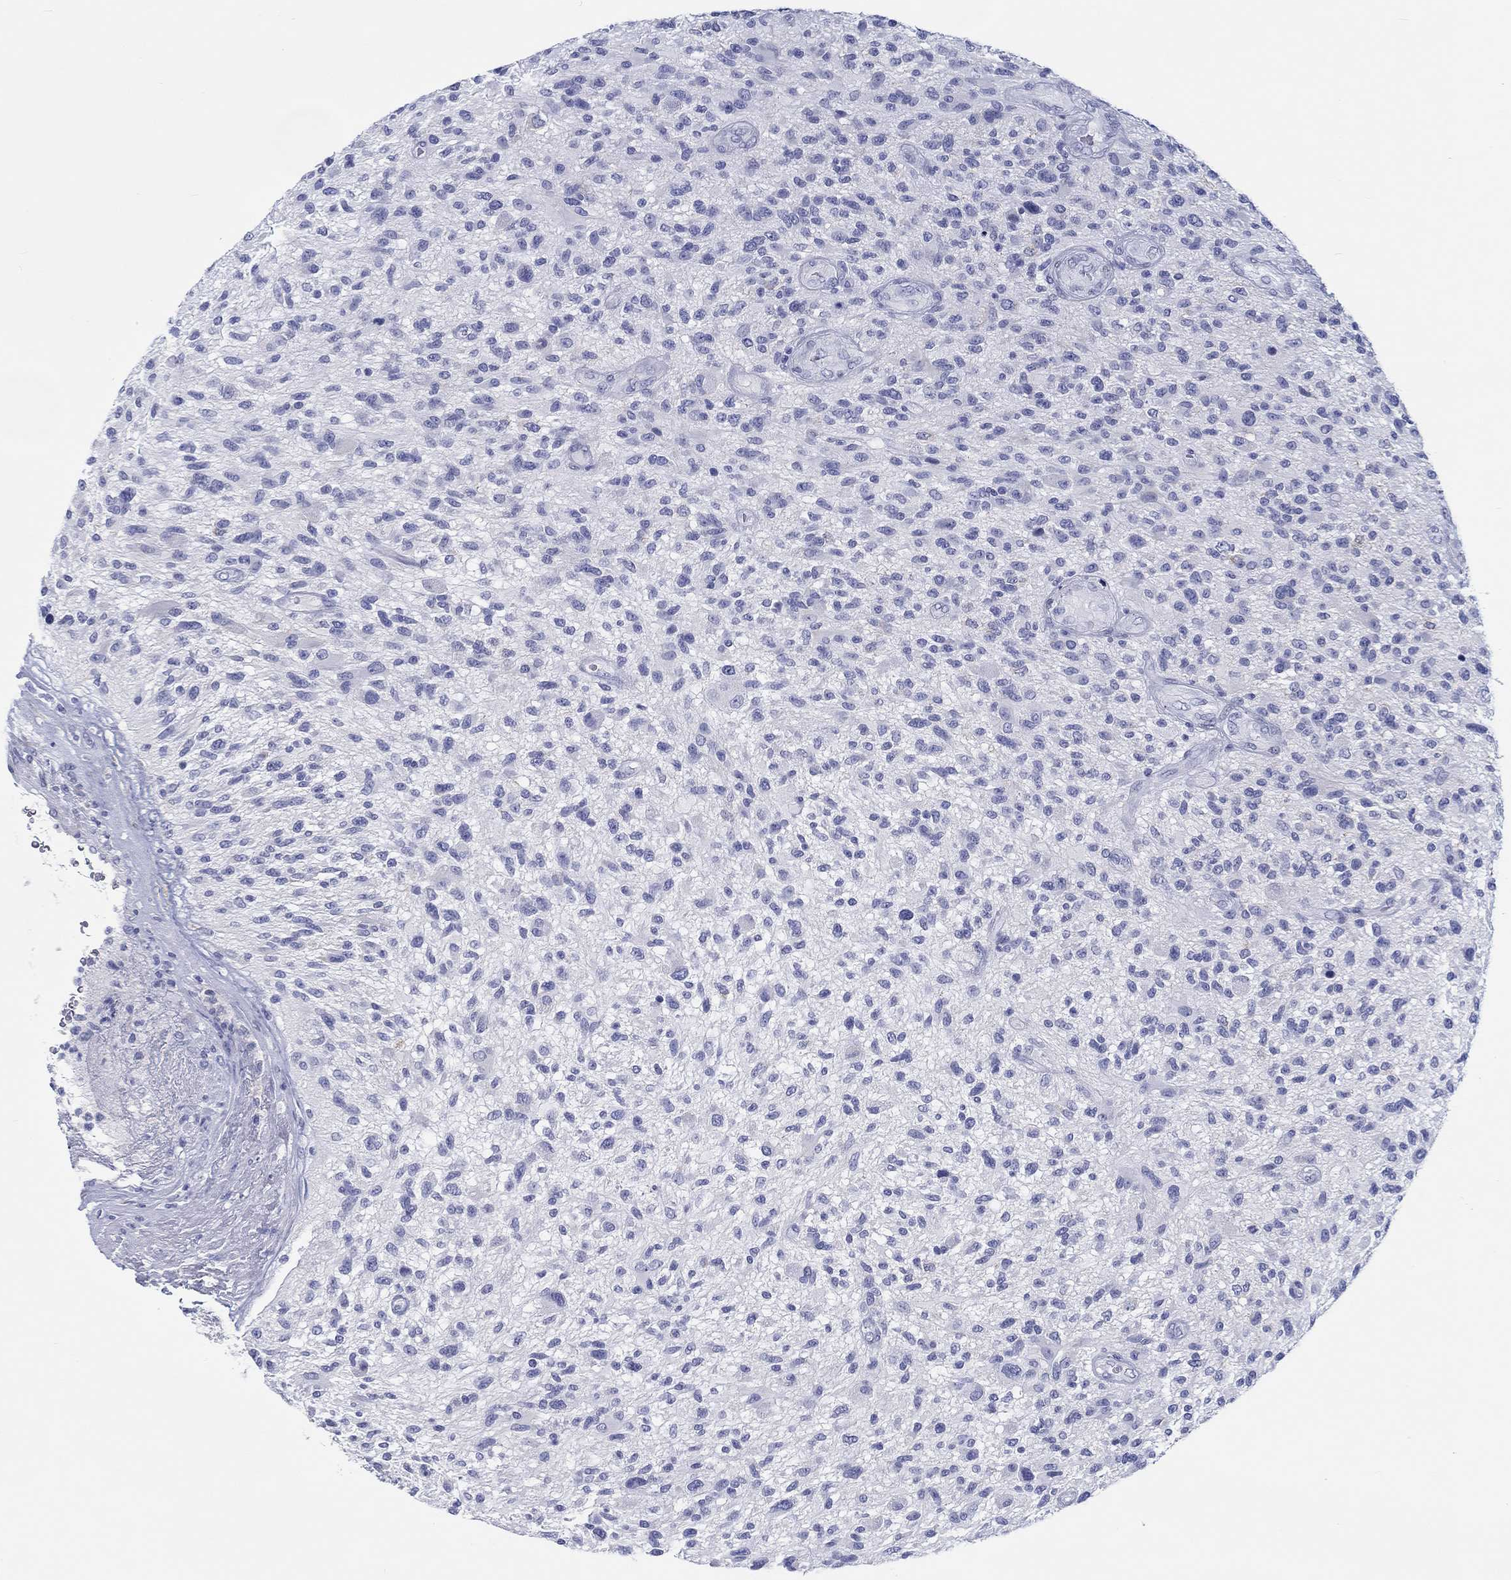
{"staining": {"intensity": "negative", "quantity": "none", "location": "none"}, "tissue": "glioma", "cell_type": "Tumor cells", "image_type": "cancer", "snomed": [{"axis": "morphology", "description": "Glioma, malignant, High grade"}, {"axis": "topography", "description": "Brain"}], "caption": "This image is of glioma stained with immunohistochemistry (IHC) to label a protein in brown with the nuclei are counter-stained blue. There is no staining in tumor cells.", "gene": "H1-1", "patient": {"sex": "male", "age": 47}}